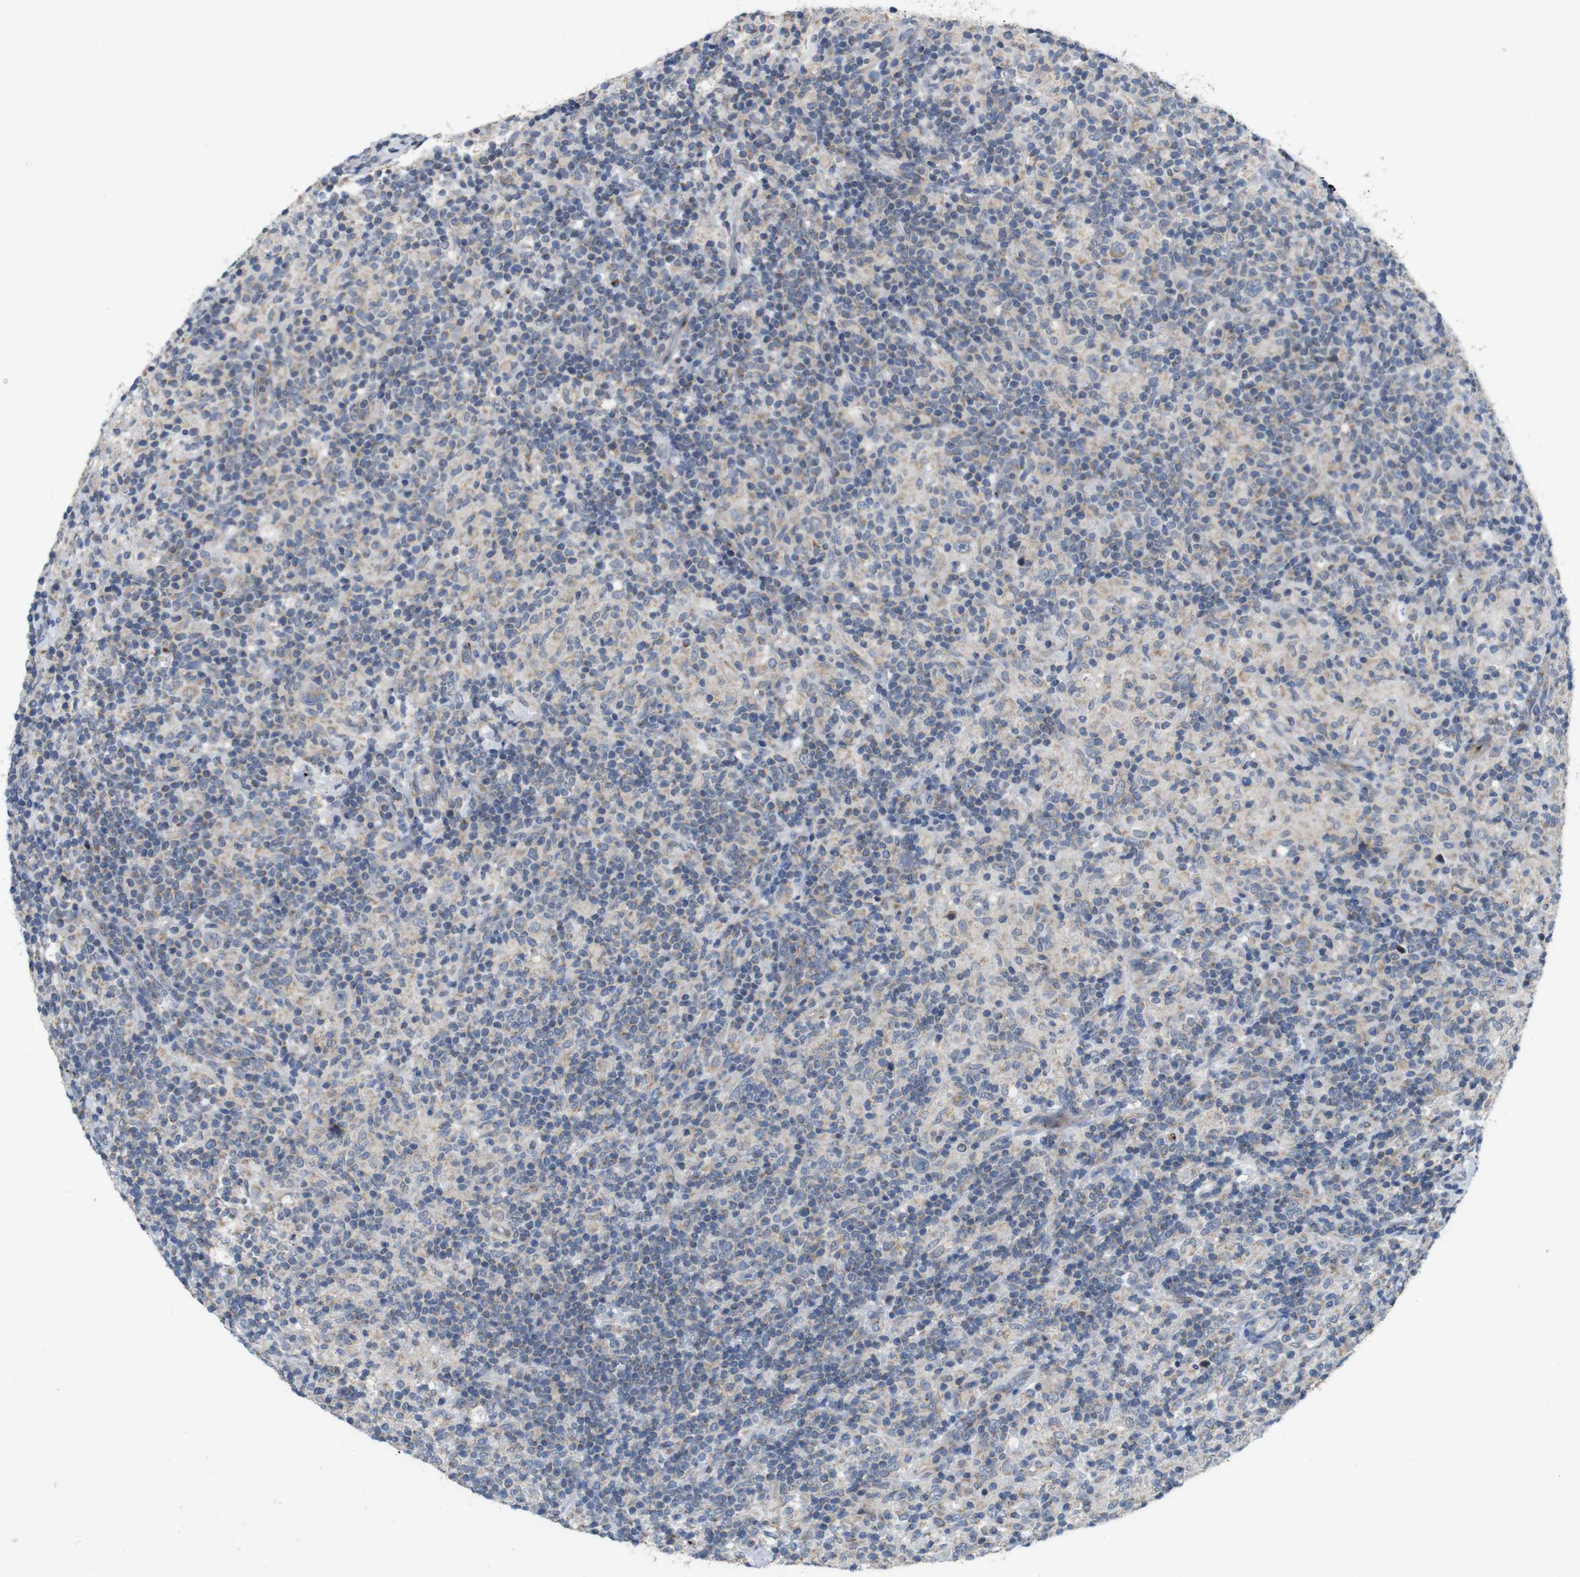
{"staining": {"intensity": "moderate", "quantity": "25%-75%", "location": "cytoplasmic/membranous"}, "tissue": "lymphoma", "cell_type": "Tumor cells", "image_type": "cancer", "snomed": [{"axis": "morphology", "description": "Hodgkin's disease, NOS"}, {"axis": "topography", "description": "Lymph node"}], "caption": "Brown immunohistochemical staining in human Hodgkin's disease demonstrates moderate cytoplasmic/membranous staining in about 25%-75% of tumor cells.", "gene": "EFCAB14", "patient": {"sex": "male", "age": 70}}